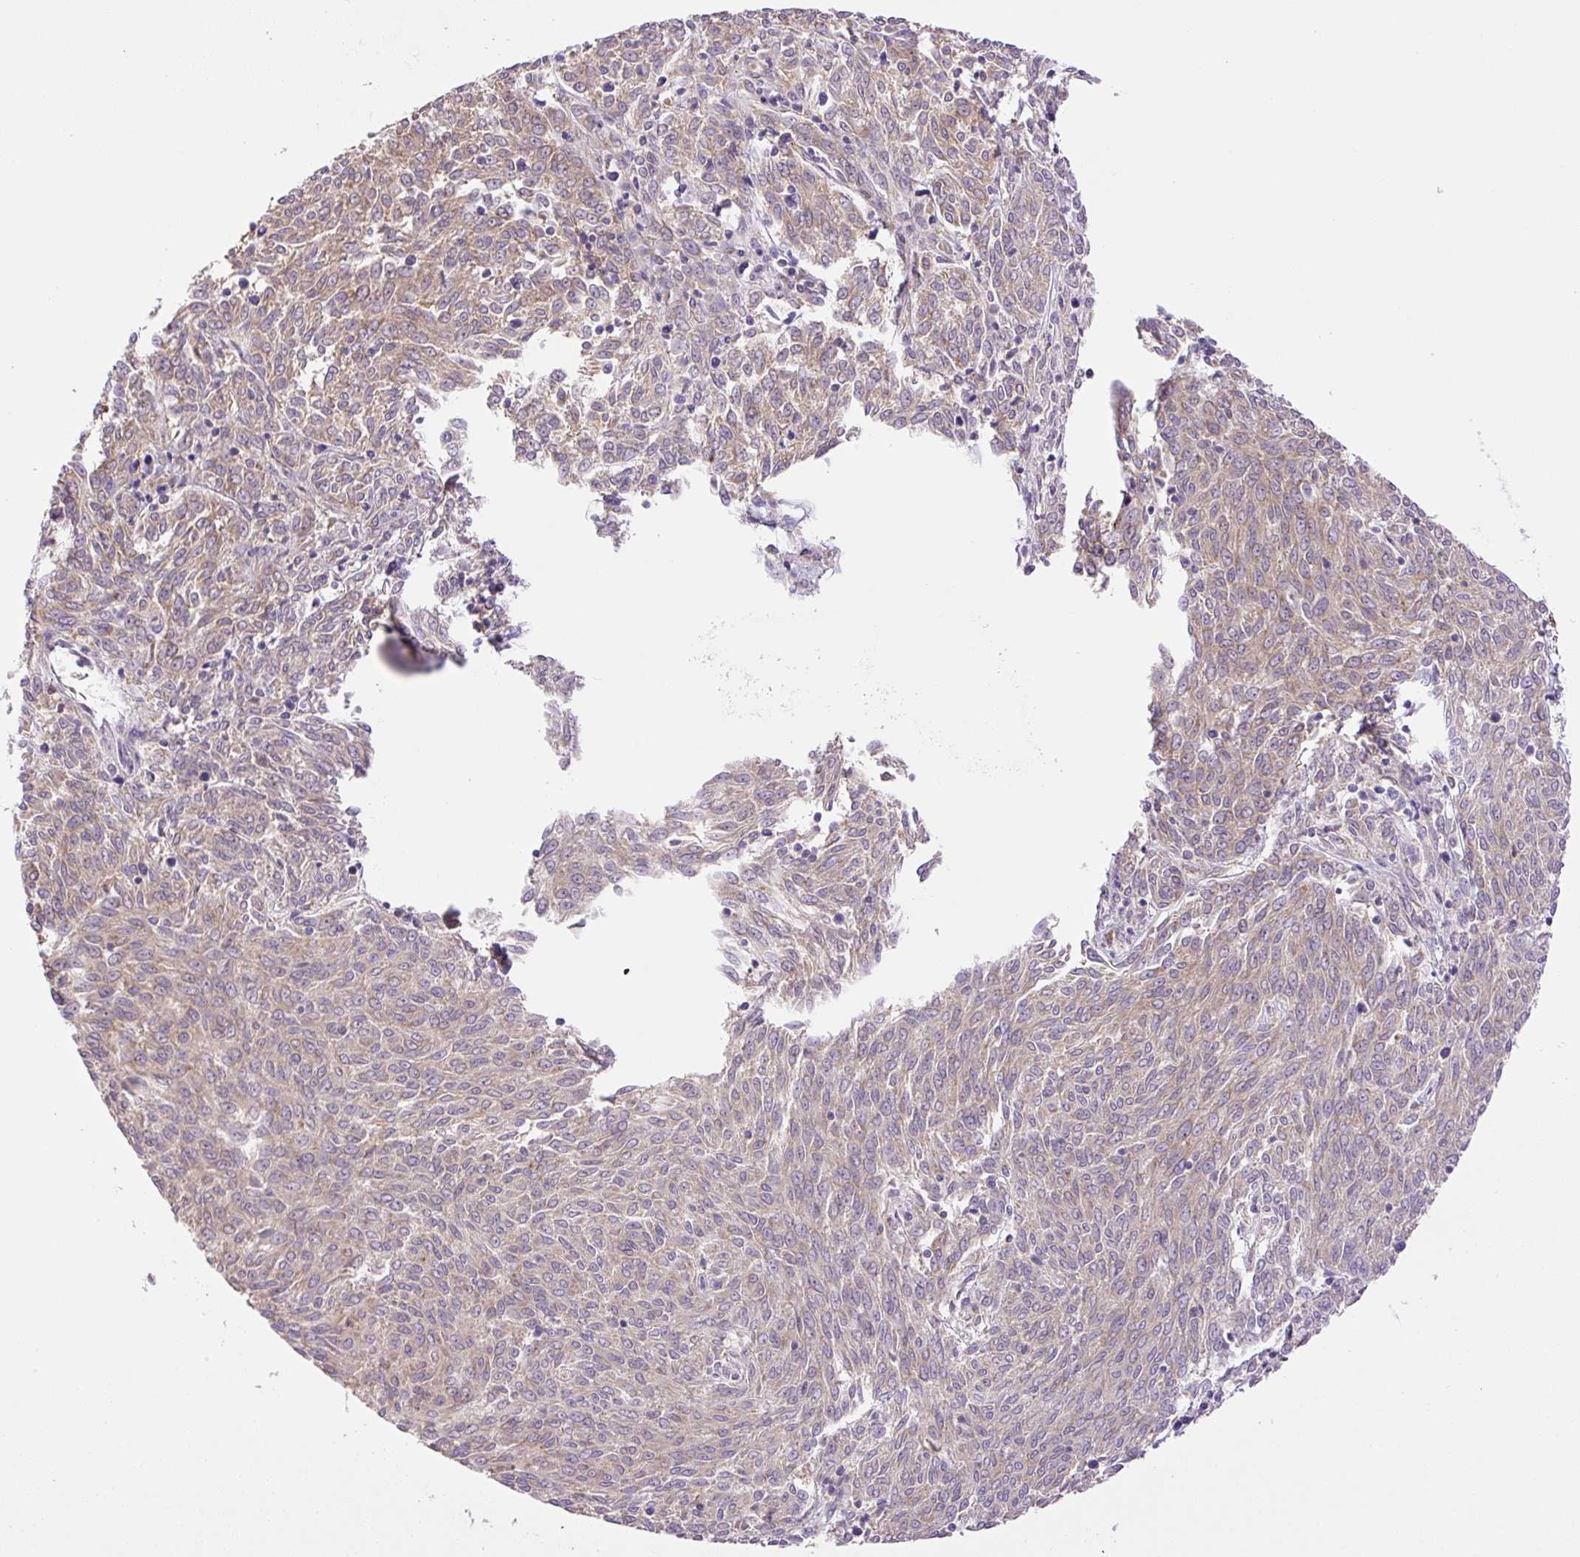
{"staining": {"intensity": "weak", "quantity": "25%-75%", "location": "cytoplasmic/membranous"}, "tissue": "melanoma", "cell_type": "Tumor cells", "image_type": "cancer", "snomed": [{"axis": "morphology", "description": "Malignant melanoma, NOS"}, {"axis": "topography", "description": "Skin"}], "caption": "IHC of human melanoma shows low levels of weak cytoplasmic/membranous staining in approximately 25%-75% of tumor cells.", "gene": "POFUT1", "patient": {"sex": "female", "age": 72}}